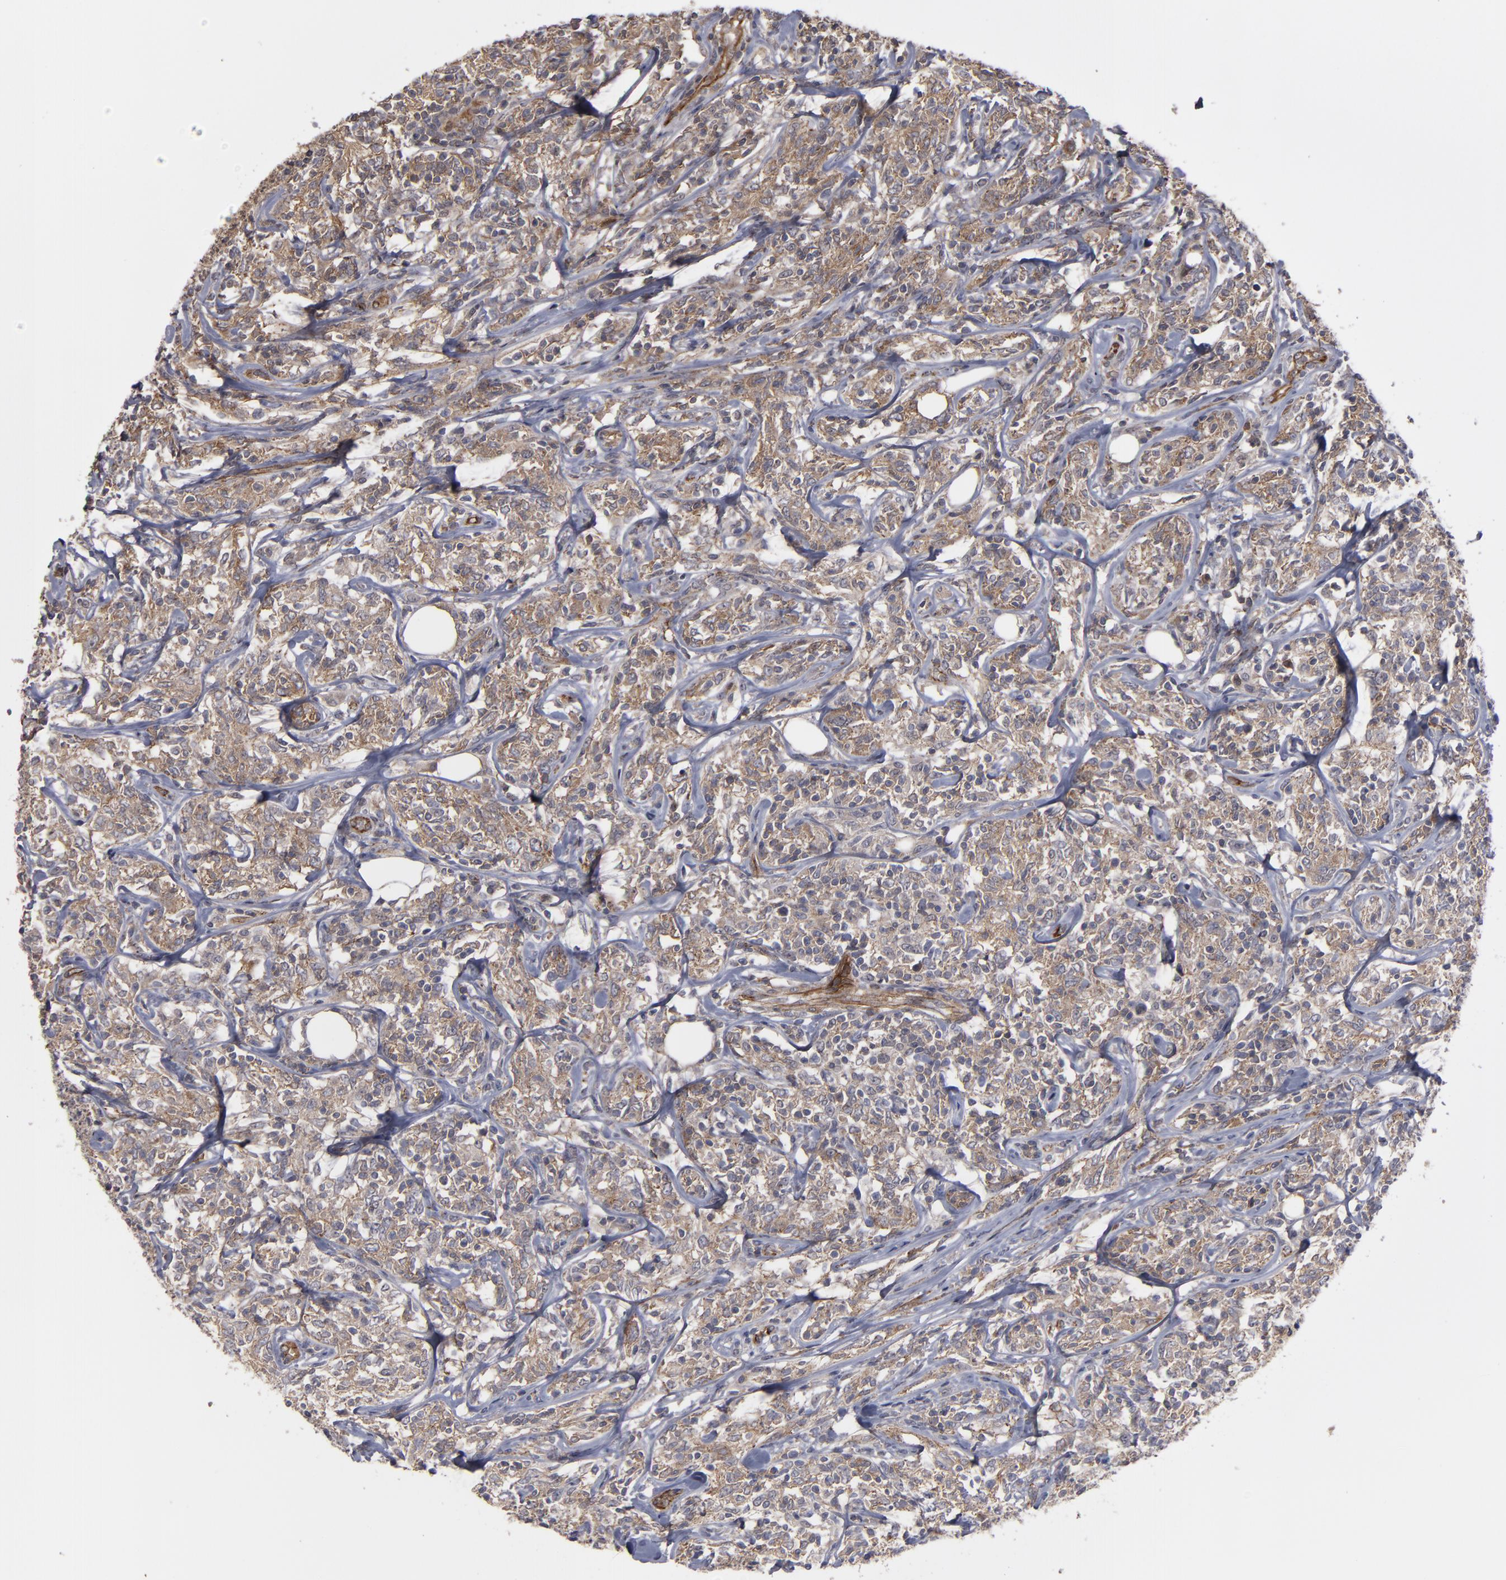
{"staining": {"intensity": "weak", "quantity": "25%-75%", "location": "cytoplasmic/membranous"}, "tissue": "lymphoma", "cell_type": "Tumor cells", "image_type": "cancer", "snomed": [{"axis": "morphology", "description": "Malignant lymphoma, non-Hodgkin's type, High grade"}, {"axis": "topography", "description": "Lymph node"}], "caption": "High-grade malignant lymphoma, non-Hodgkin's type stained with a brown dye reveals weak cytoplasmic/membranous positive positivity in about 25%-75% of tumor cells.", "gene": "TJP1", "patient": {"sex": "female", "age": 84}}